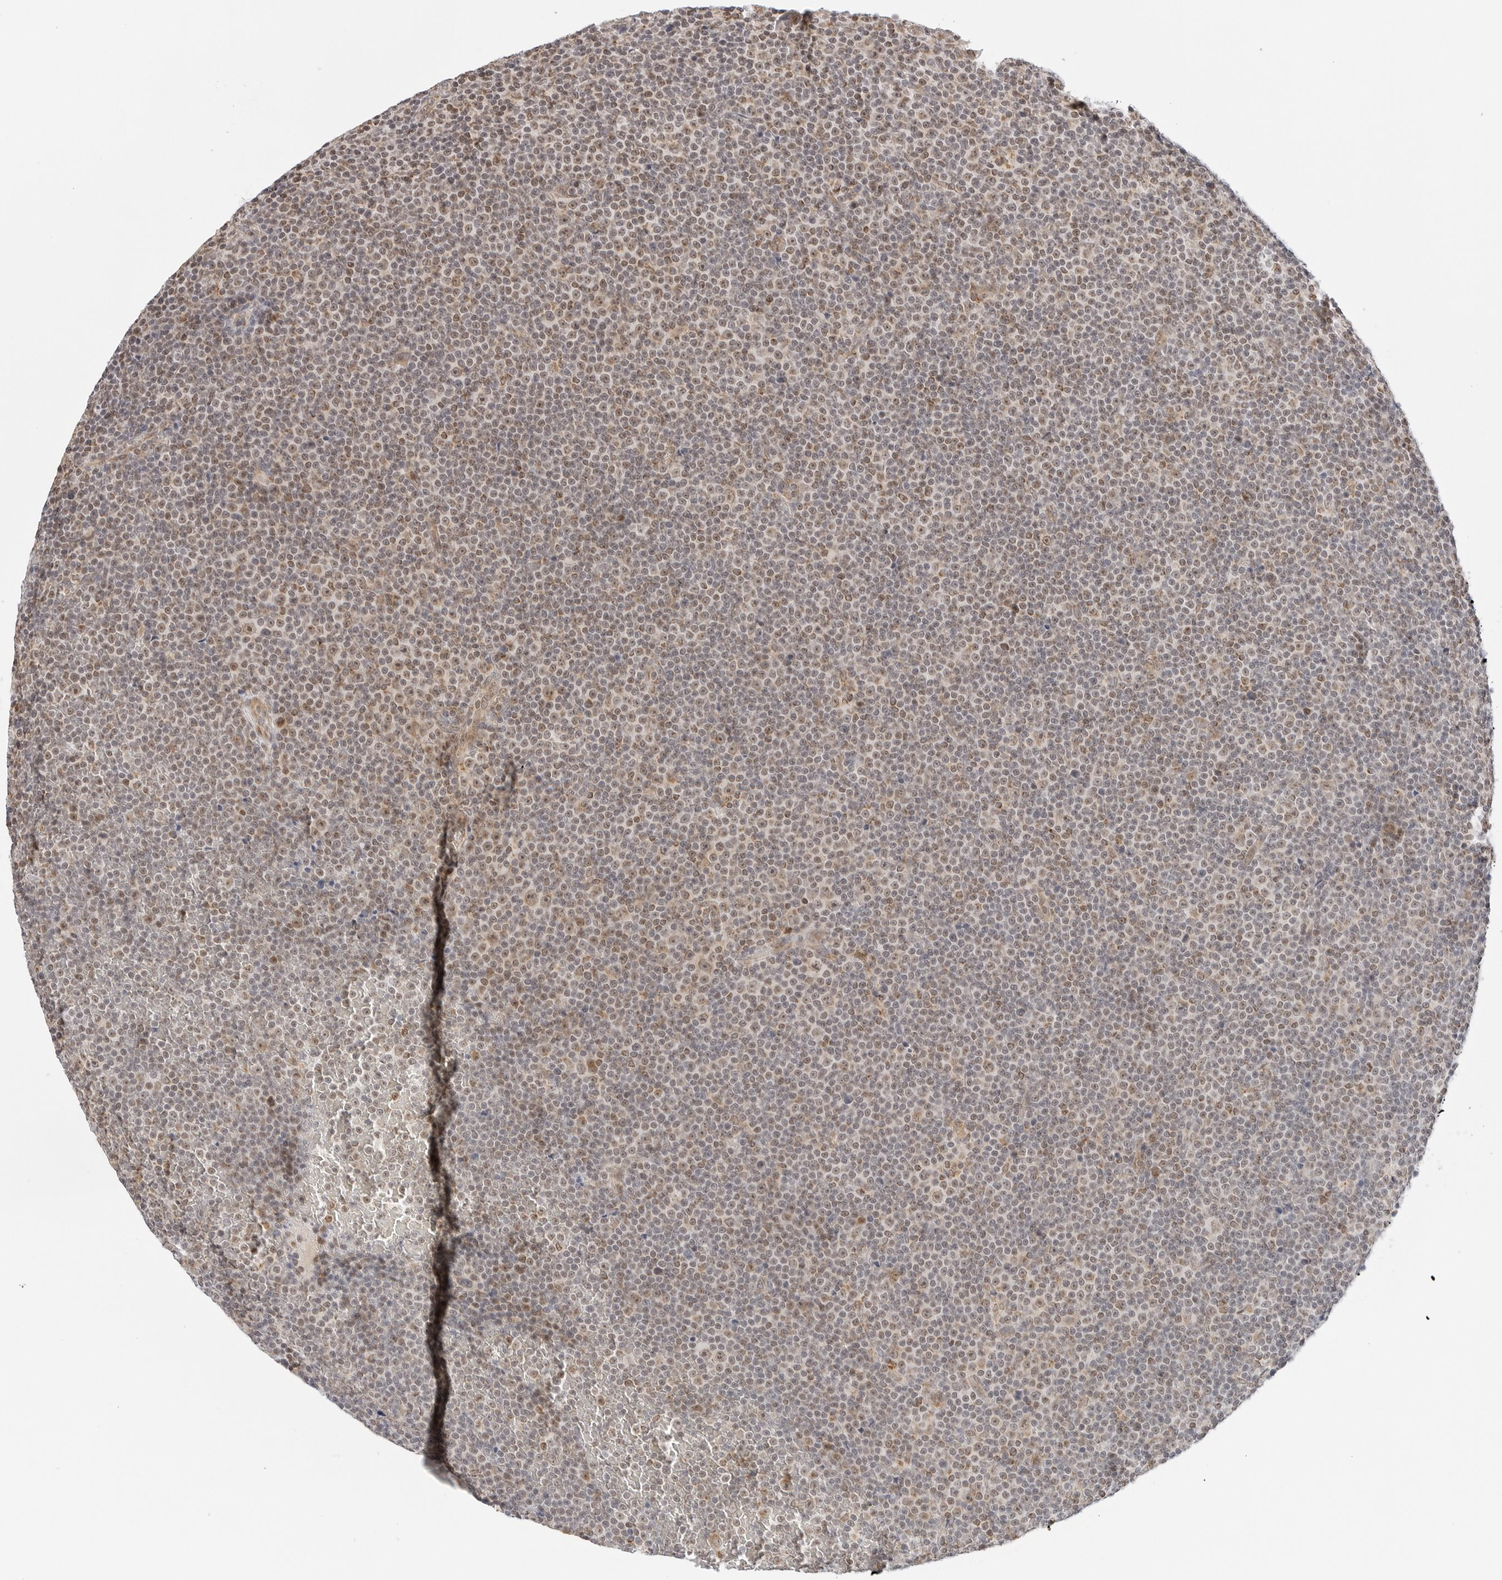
{"staining": {"intensity": "weak", "quantity": ">75%", "location": "nuclear"}, "tissue": "lymphoma", "cell_type": "Tumor cells", "image_type": "cancer", "snomed": [{"axis": "morphology", "description": "Malignant lymphoma, non-Hodgkin's type, Low grade"}, {"axis": "topography", "description": "Lymph node"}], "caption": "Immunohistochemistry of malignant lymphoma, non-Hodgkin's type (low-grade) reveals low levels of weak nuclear positivity in approximately >75% of tumor cells.", "gene": "GORAB", "patient": {"sex": "female", "age": 67}}